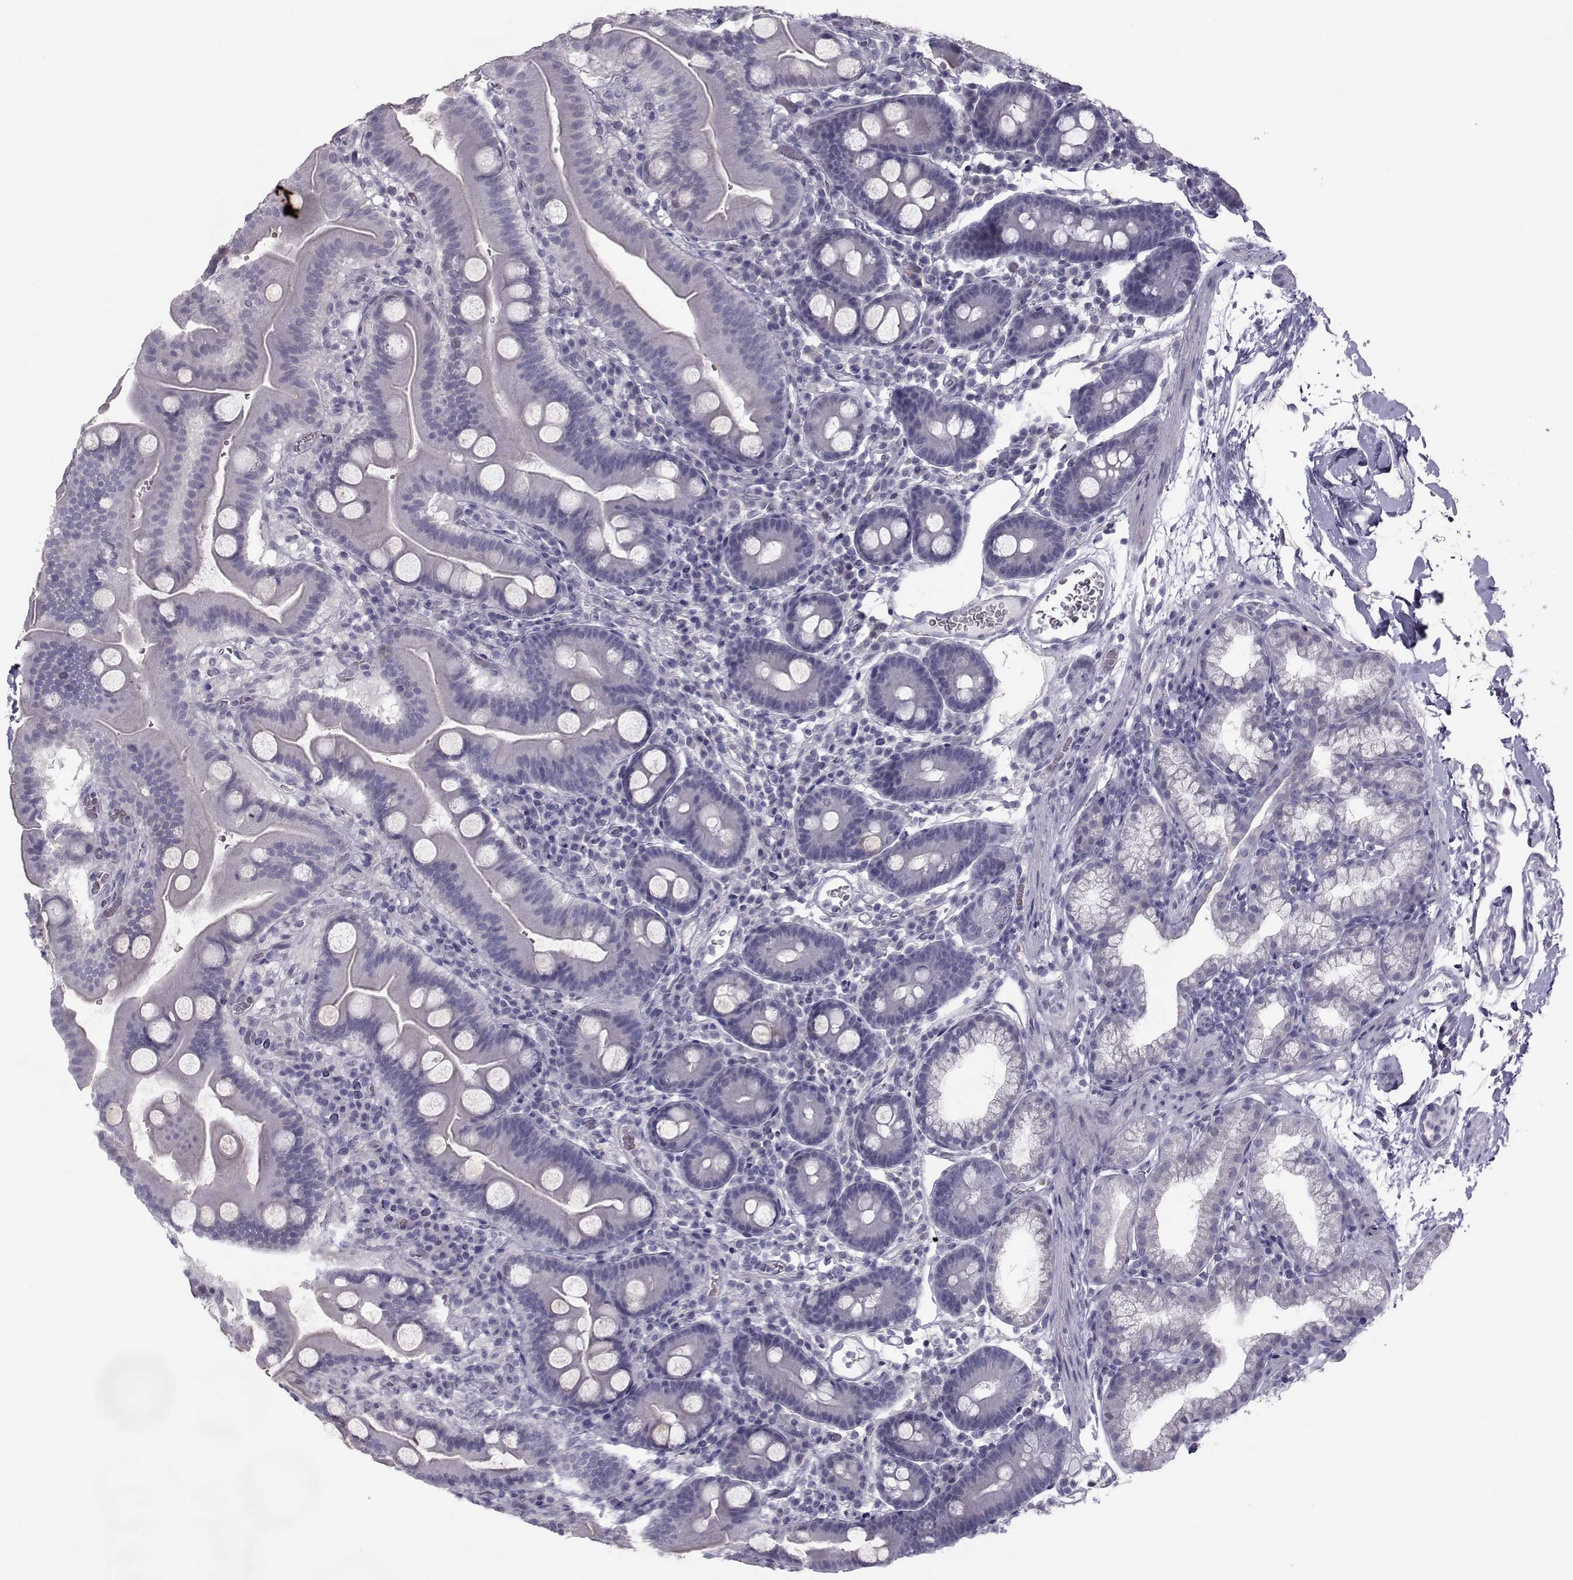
{"staining": {"intensity": "negative", "quantity": "none", "location": "none"}, "tissue": "duodenum", "cell_type": "Glandular cells", "image_type": "normal", "snomed": [{"axis": "morphology", "description": "Normal tissue, NOS"}, {"axis": "topography", "description": "Duodenum"}], "caption": "Duodenum was stained to show a protein in brown. There is no significant expression in glandular cells. (DAB (3,3'-diaminobenzidine) immunohistochemistry with hematoxylin counter stain).", "gene": "GARIN3", "patient": {"sex": "male", "age": 59}}